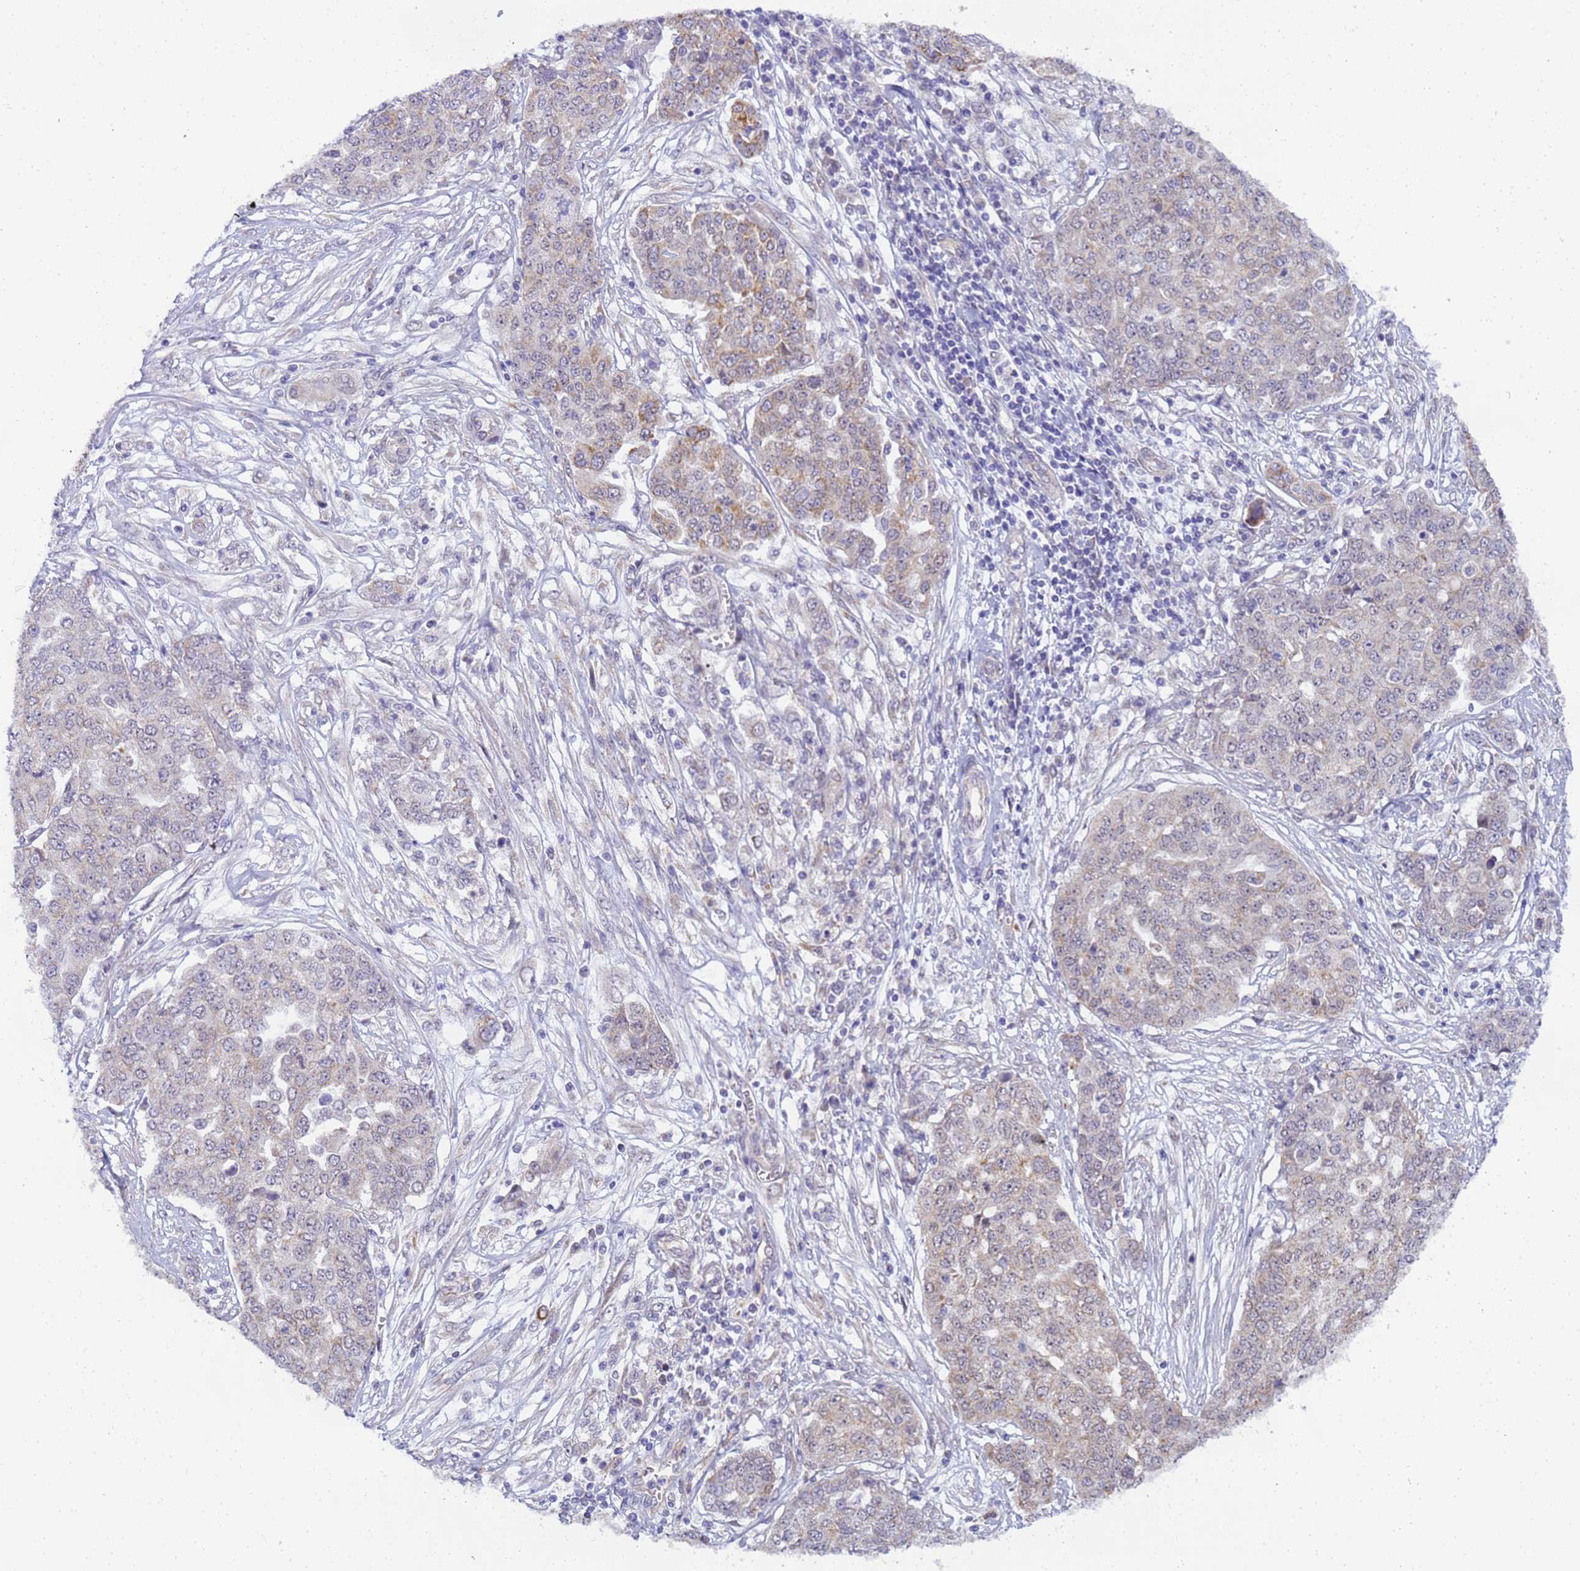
{"staining": {"intensity": "weak", "quantity": "25%-75%", "location": "cytoplasmic/membranous"}, "tissue": "ovarian cancer", "cell_type": "Tumor cells", "image_type": "cancer", "snomed": [{"axis": "morphology", "description": "Cystadenocarcinoma, serous, NOS"}, {"axis": "topography", "description": "Soft tissue"}, {"axis": "topography", "description": "Ovary"}], "caption": "A brown stain highlights weak cytoplasmic/membranous staining of a protein in human serous cystadenocarcinoma (ovarian) tumor cells.", "gene": "RAPGEF3", "patient": {"sex": "female", "age": 57}}